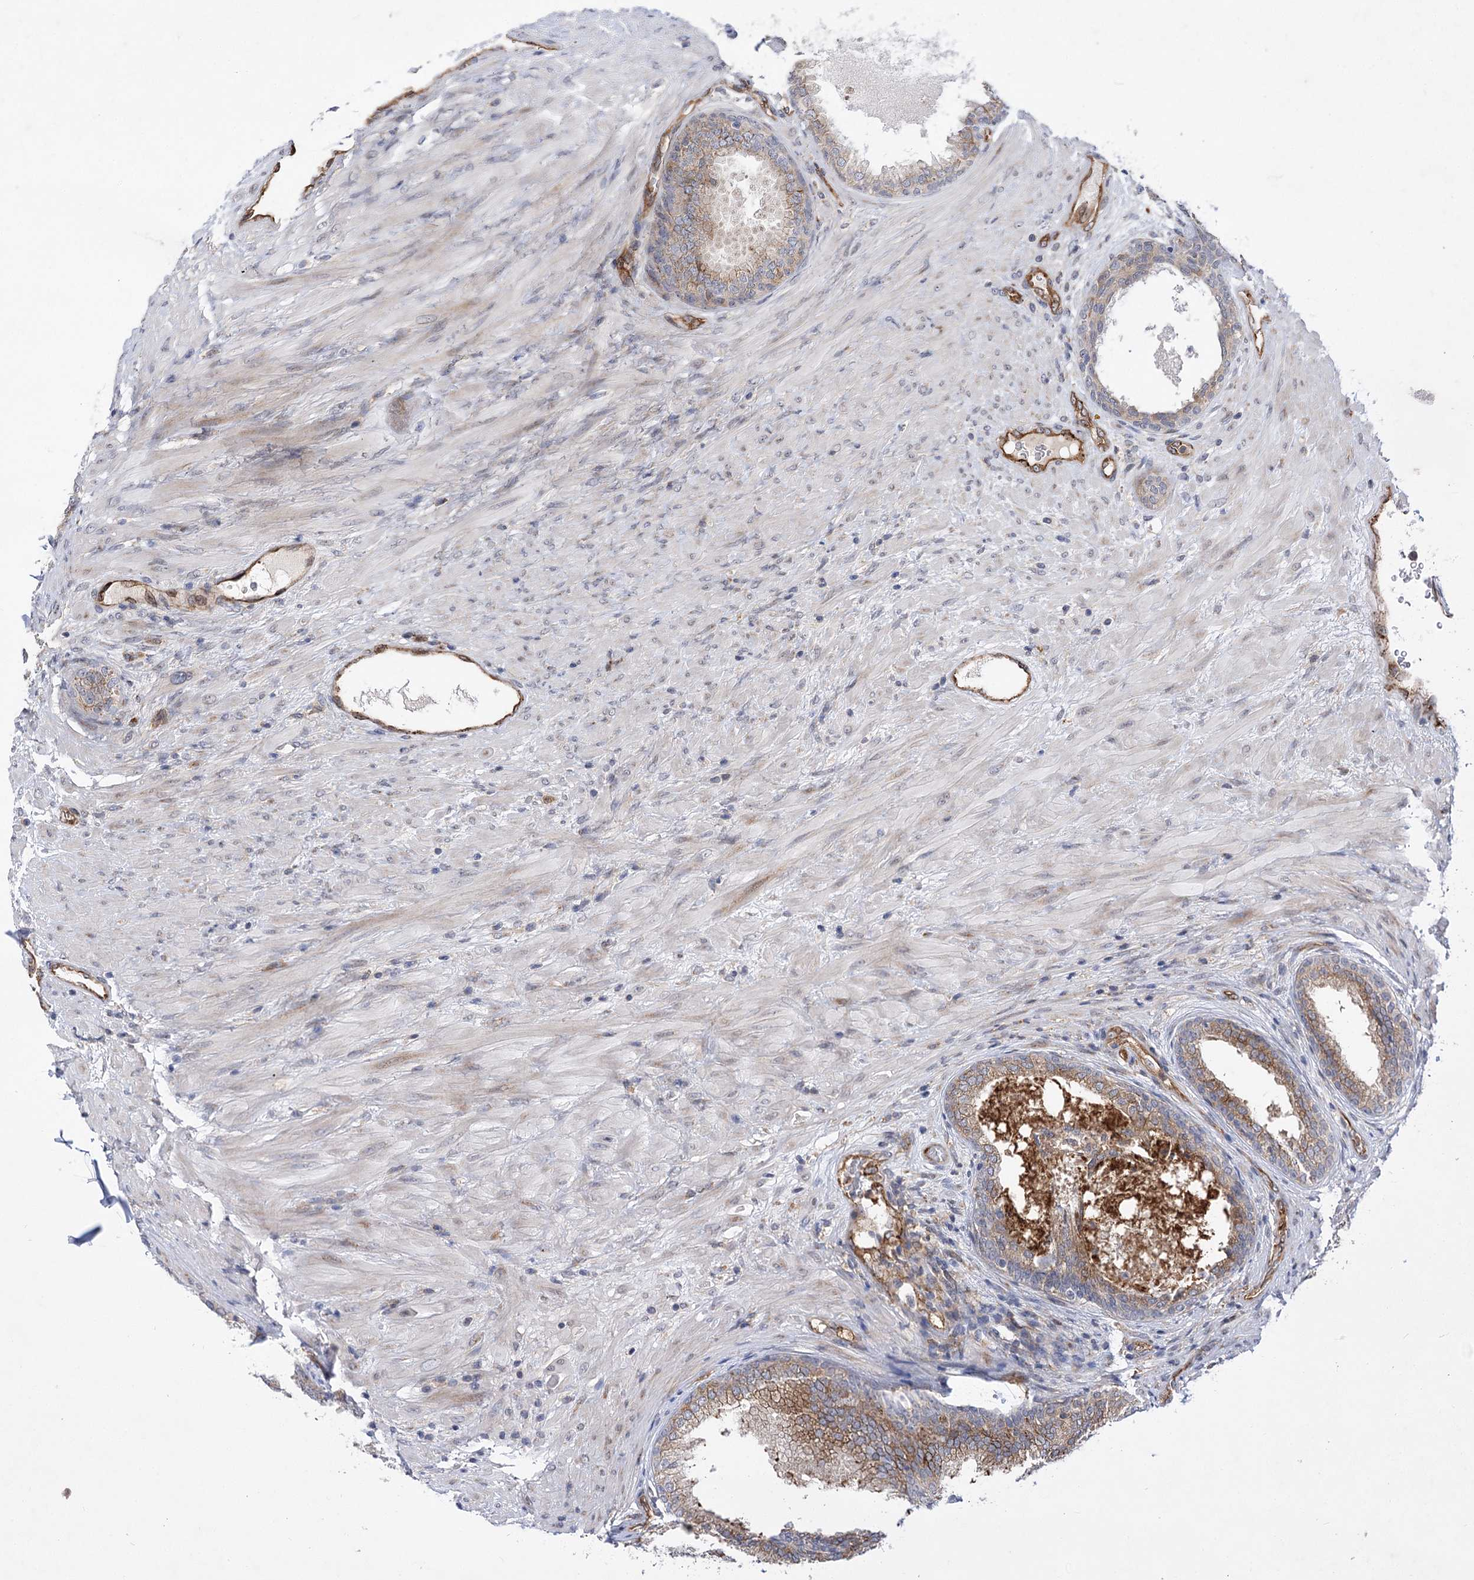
{"staining": {"intensity": "moderate", "quantity": "<25%", "location": "cytoplasmic/membranous"}, "tissue": "prostate", "cell_type": "Glandular cells", "image_type": "normal", "snomed": [{"axis": "morphology", "description": "Normal tissue, NOS"}, {"axis": "topography", "description": "Prostate"}], "caption": "Immunohistochemical staining of benign prostate shows <25% levels of moderate cytoplasmic/membranous protein expression in about <25% of glandular cells.", "gene": "ARHGAP31", "patient": {"sex": "male", "age": 76}}